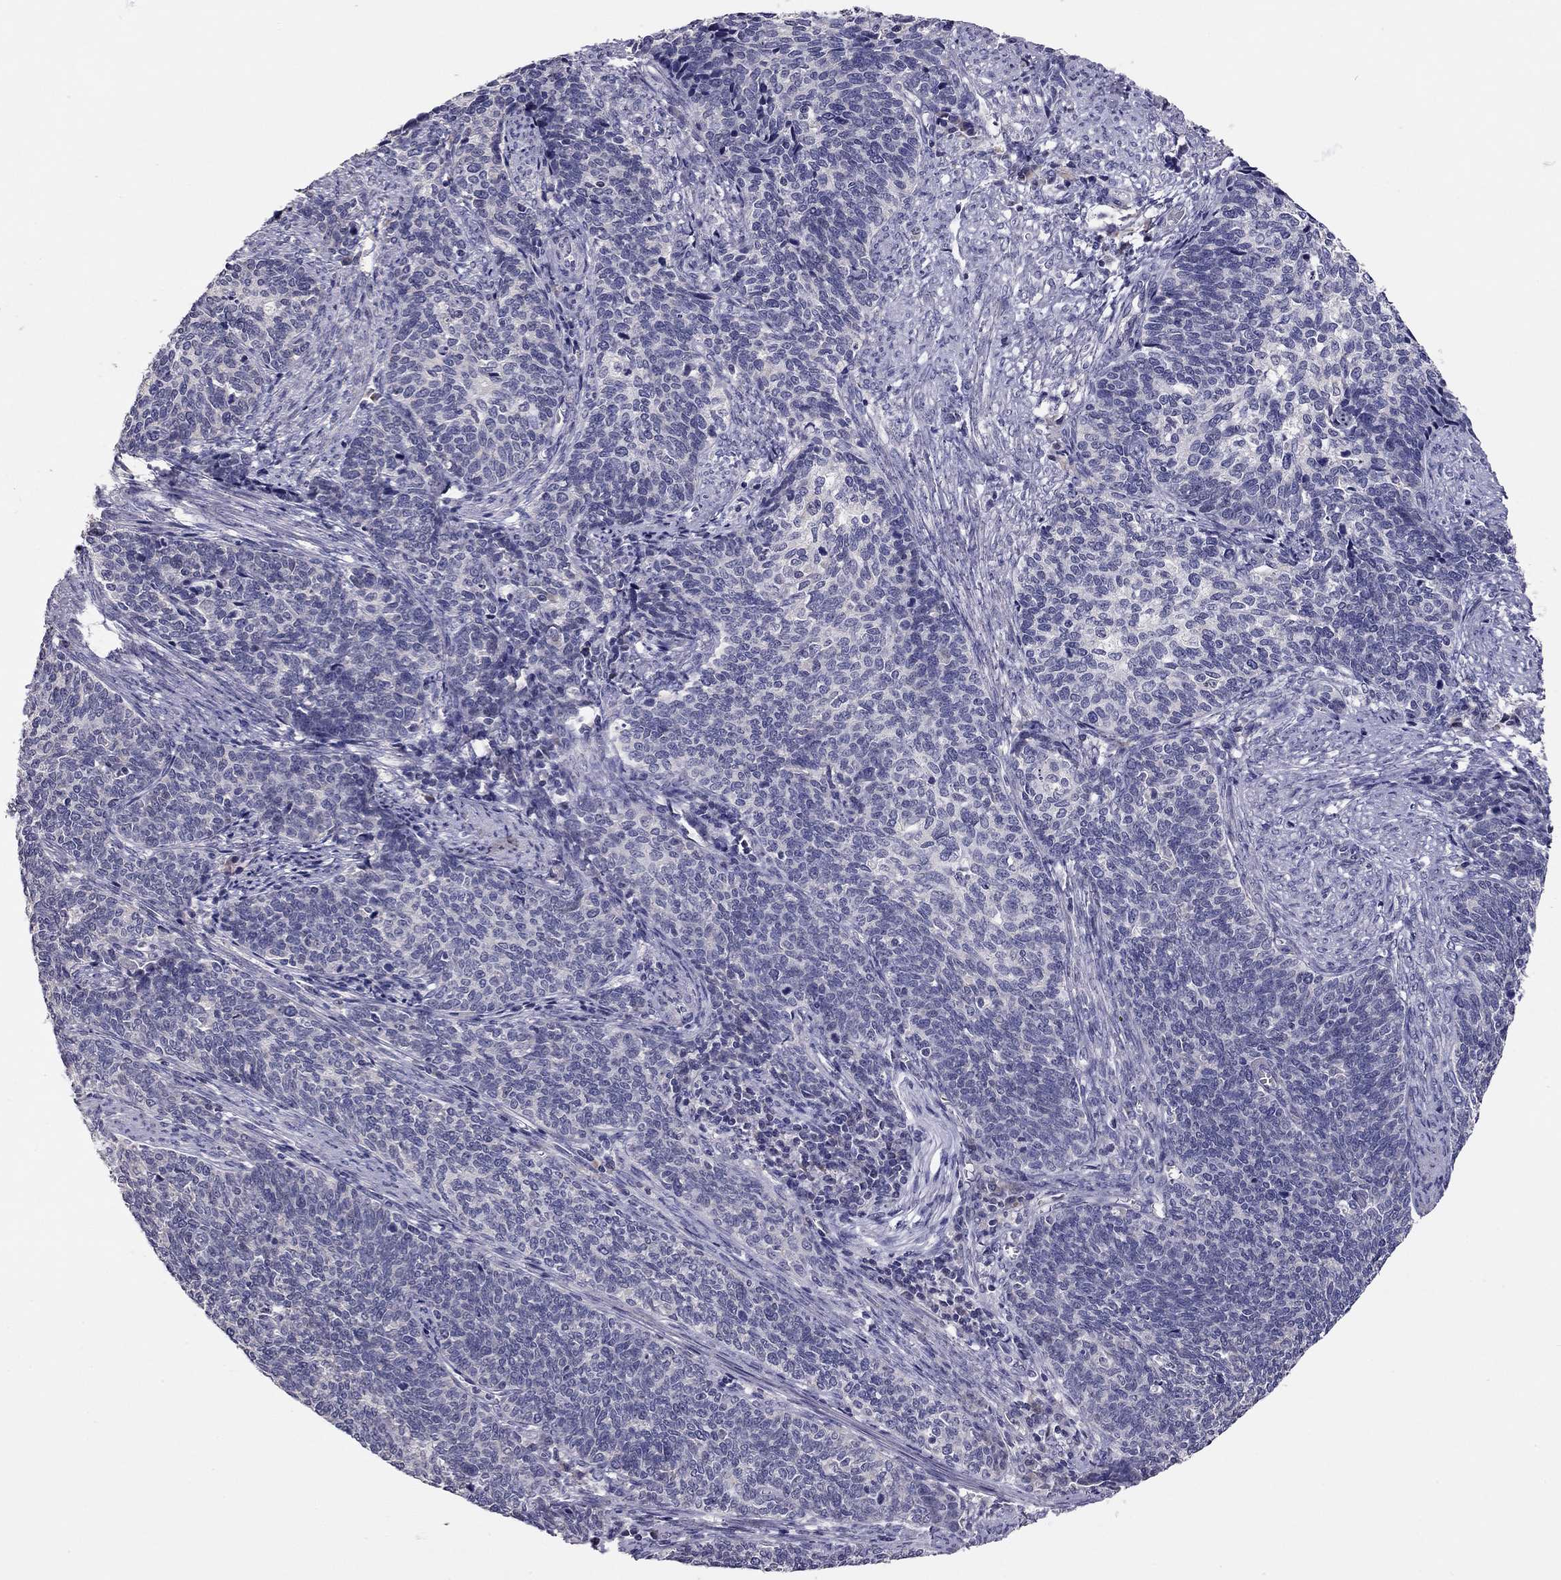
{"staining": {"intensity": "negative", "quantity": "none", "location": "none"}, "tissue": "cervical cancer", "cell_type": "Tumor cells", "image_type": "cancer", "snomed": [{"axis": "morphology", "description": "Squamous cell carcinoma, NOS"}, {"axis": "topography", "description": "Cervix"}], "caption": "This is an immunohistochemistry (IHC) image of squamous cell carcinoma (cervical). There is no expression in tumor cells.", "gene": "SCARB1", "patient": {"sex": "female", "age": 39}}